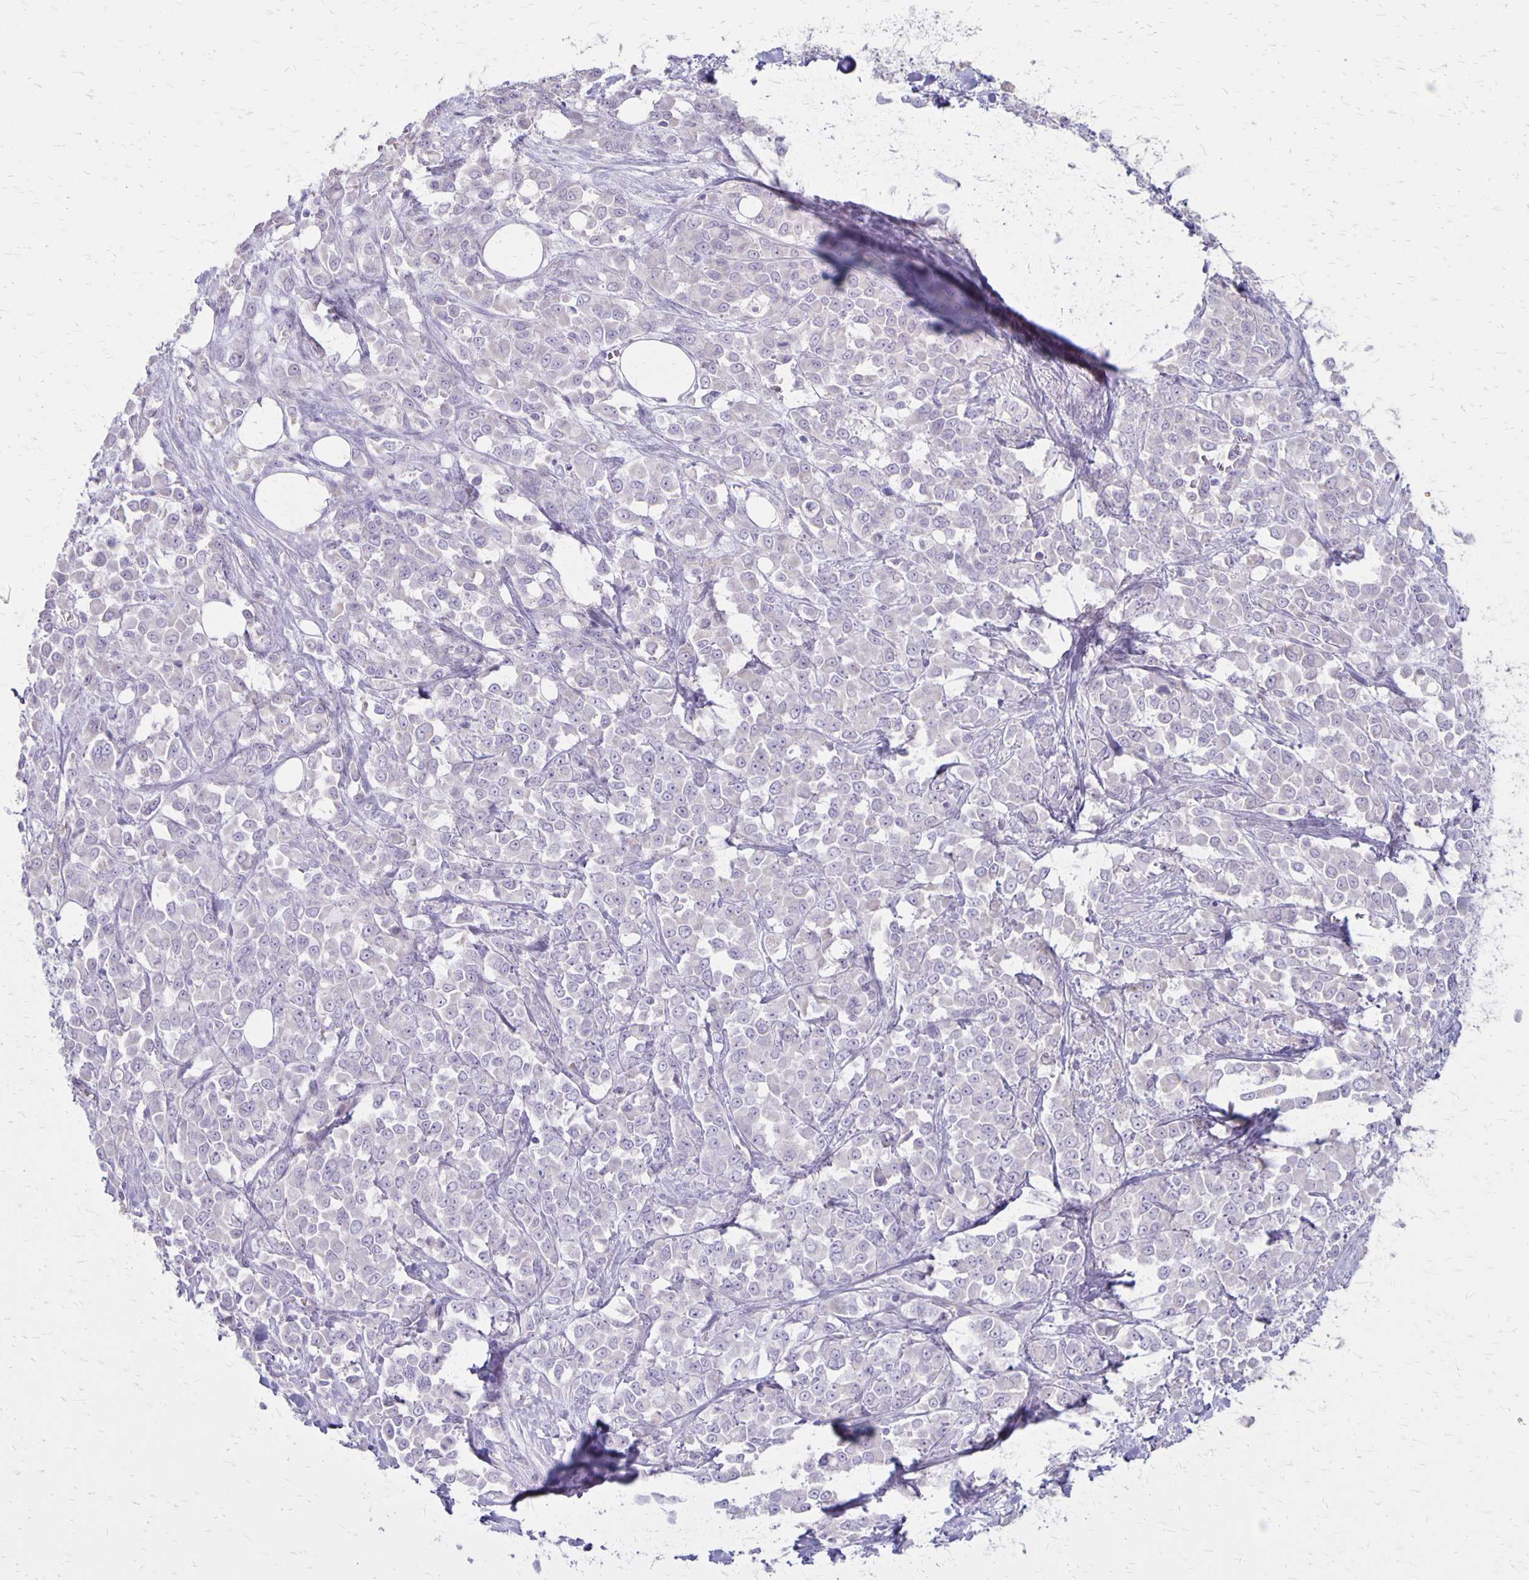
{"staining": {"intensity": "negative", "quantity": "none", "location": "none"}, "tissue": "stomach cancer", "cell_type": "Tumor cells", "image_type": "cancer", "snomed": [{"axis": "morphology", "description": "Adenocarcinoma, NOS"}, {"axis": "topography", "description": "Stomach"}], "caption": "Immunohistochemical staining of adenocarcinoma (stomach) demonstrates no significant expression in tumor cells.", "gene": "HOMER1", "patient": {"sex": "female", "age": 76}}